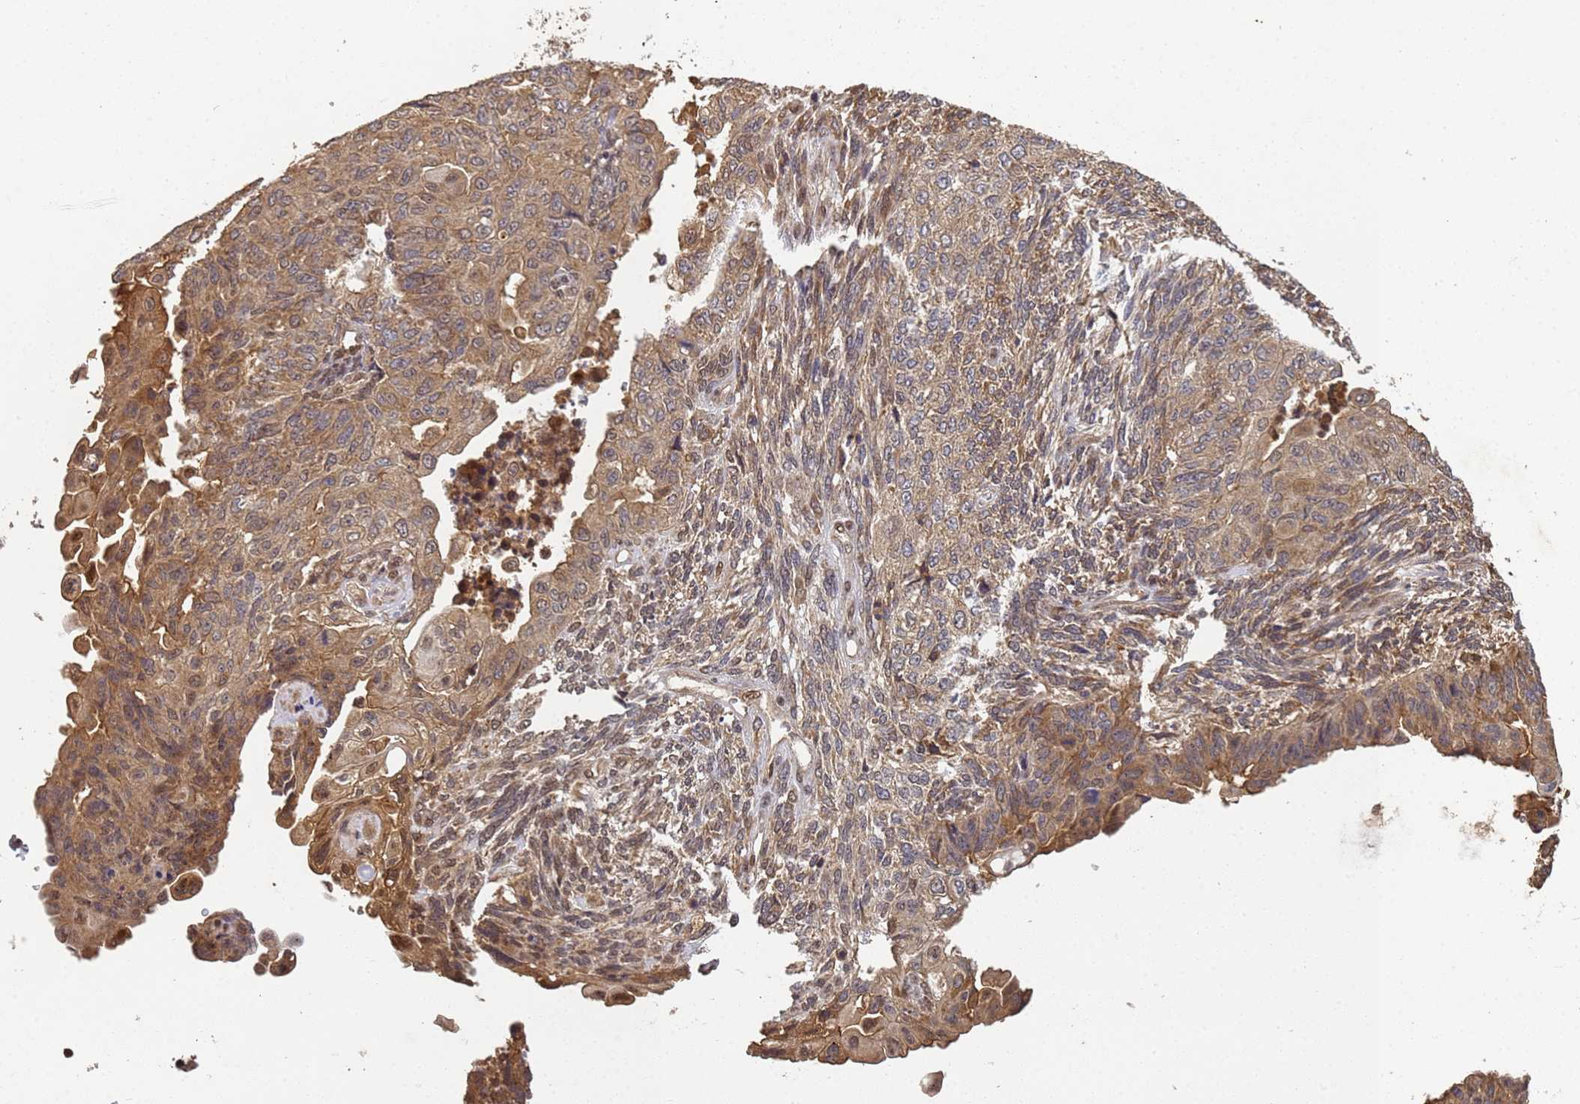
{"staining": {"intensity": "moderate", "quantity": "25%-75%", "location": "cytoplasmic/membranous,nuclear"}, "tissue": "endometrial cancer", "cell_type": "Tumor cells", "image_type": "cancer", "snomed": [{"axis": "morphology", "description": "Adenocarcinoma, NOS"}, {"axis": "topography", "description": "Endometrium"}], "caption": "Endometrial adenocarcinoma stained for a protein (brown) reveals moderate cytoplasmic/membranous and nuclear positive positivity in about 25%-75% of tumor cells.", "gene": "SECISBP2", "patient": {"sex": "female", "age": 32}}